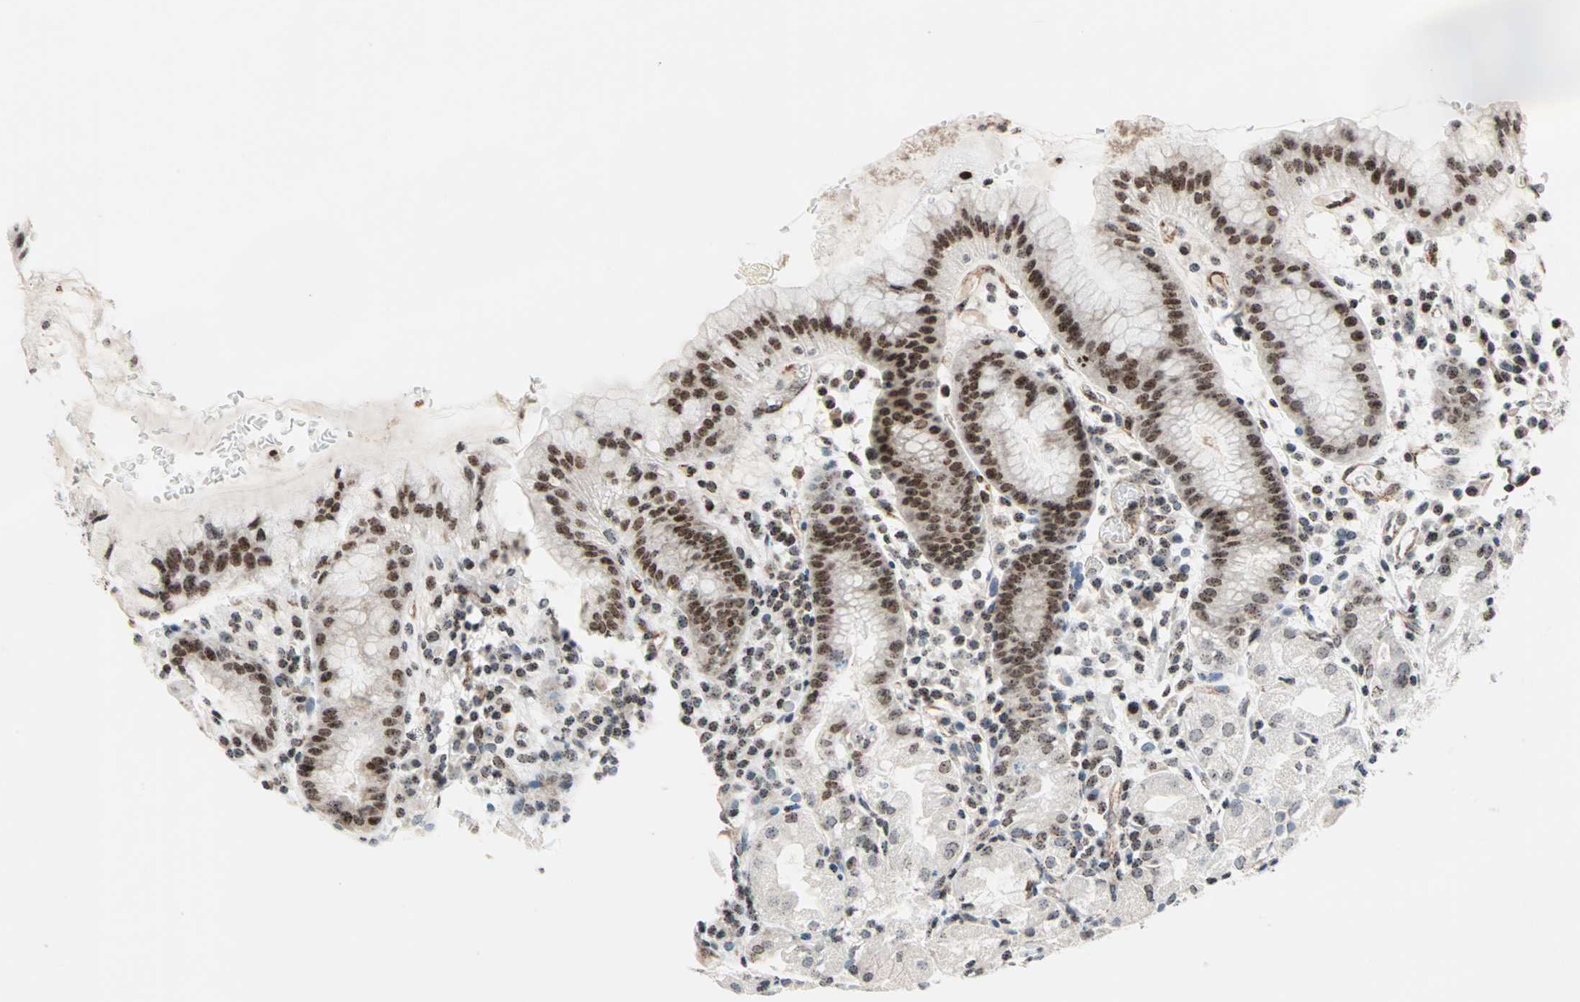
{"staining": {"intensity": "moderate", "quantity": ">75%", "location": "nuclear"}, "tissue": "stomach", "cell_type": "Glandular cells", "image_type": "normal", "snomed": [{"axis": "morphology", "description": "Normal tissue, NOS"}, {"axis": "topography", "description": "Stomach"}, {"axis": "topography", "description": "Stomach, lower"}], "caption": "Glandular cells display medium levels of moderate nuclear positivity in about >75% of cells in benign human stomach. Using DAB (brown) and hematoxylin (blue) stains, captured at high magnification using brightfield microscopy.", "gene": "CENPA", "patient": {"sex": "female", "age": 75}}